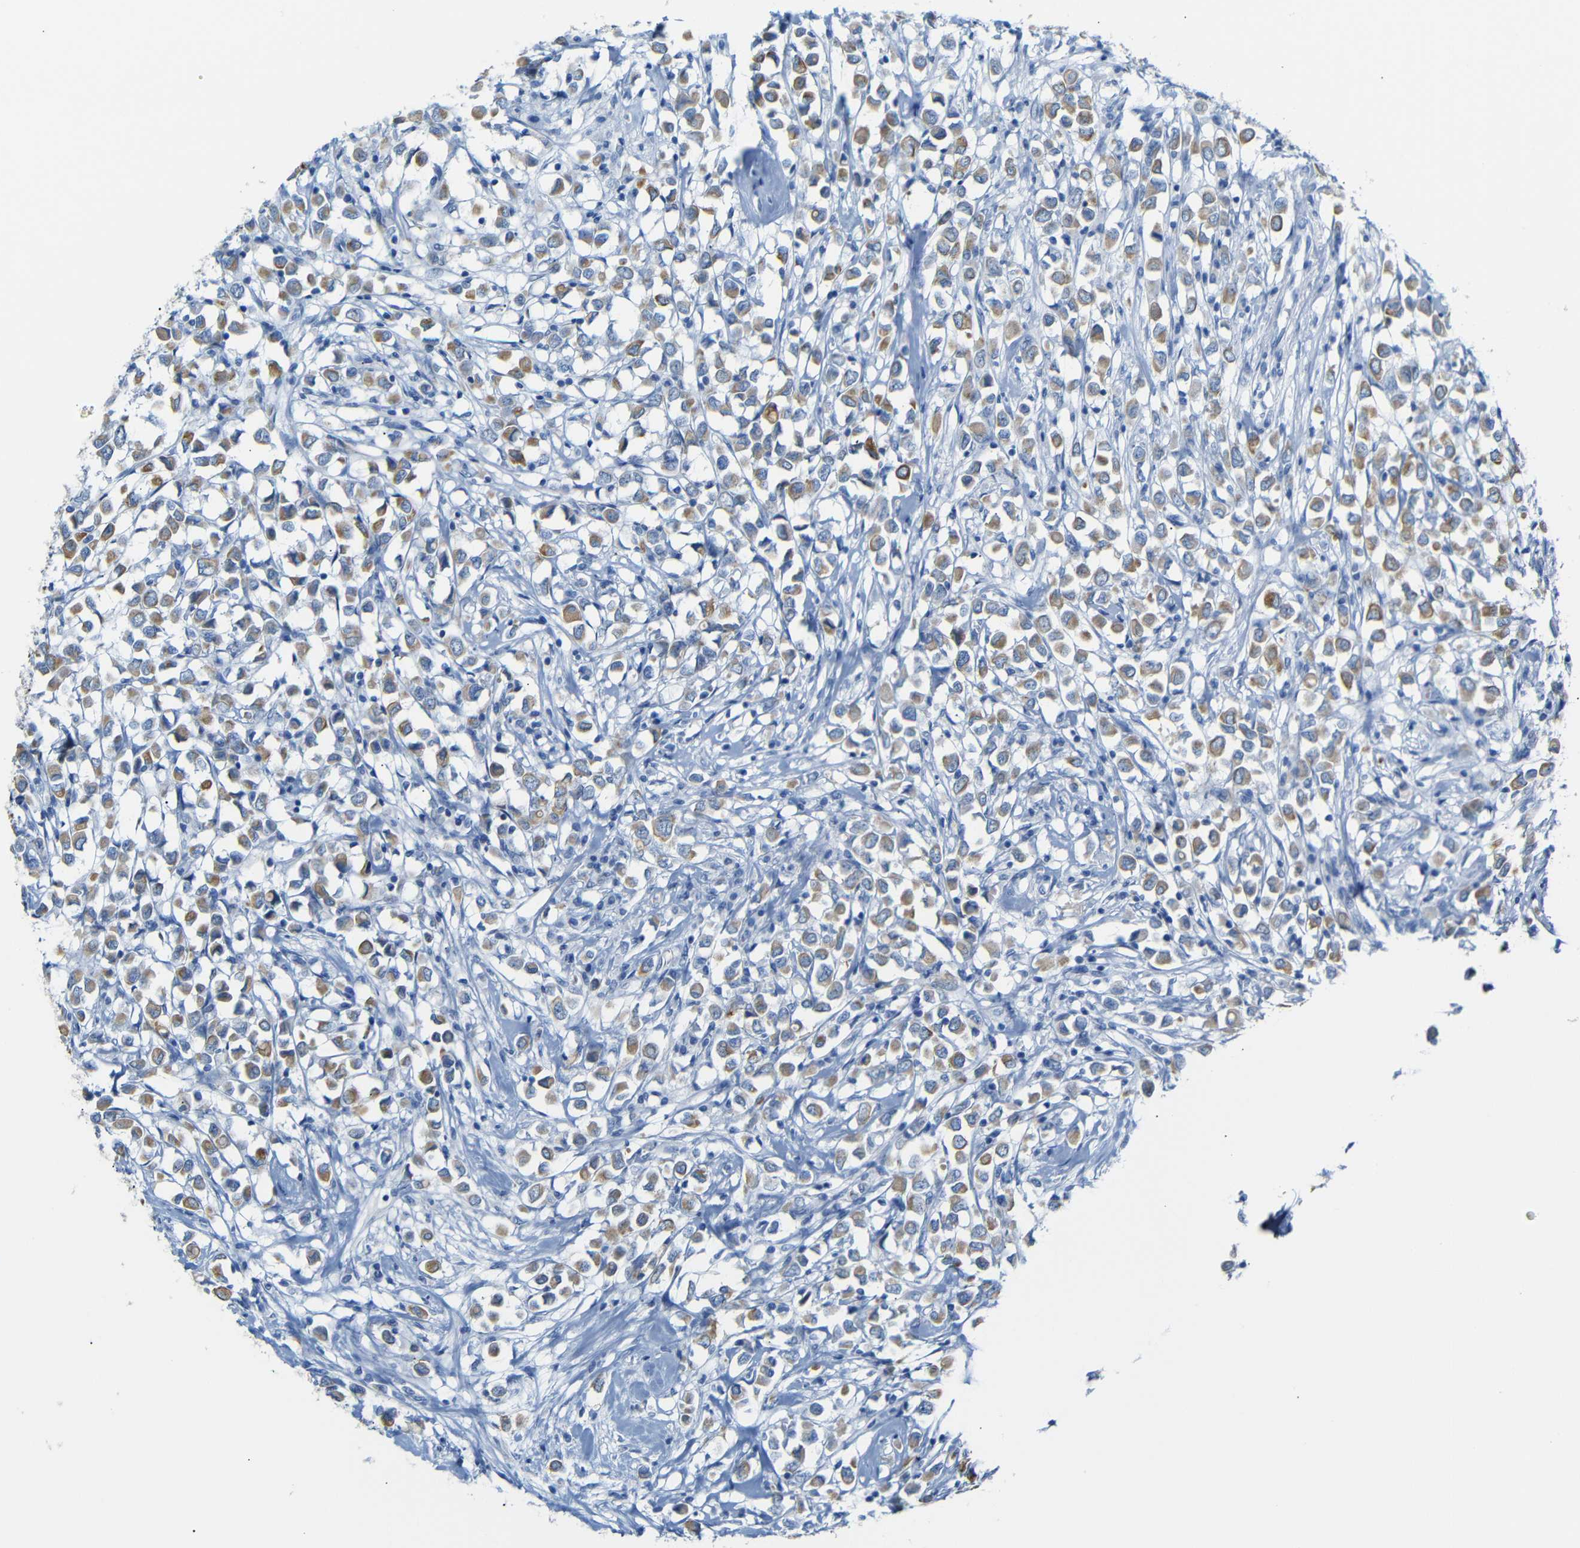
{"staining": {"intensity": "moderate", "quantity": ">75%", "location": "cytoplasmic/membranous"}, "tissue": "breast cancer", "cell_type": "Tumor cells", "image_type": "cancer", "snomed": [{"axis": "morphology", "description": "Duct carcinoma"}, {"axis": "topography", "description": "Breast"}], "caption": "Moderate cytoplasmic/membranous staining for a protein is seen in approximately >75% of tumor cells of breast cancer using IHC.", "gene": "DYNAP", "patient": {"sex": "female", "age": 61}}